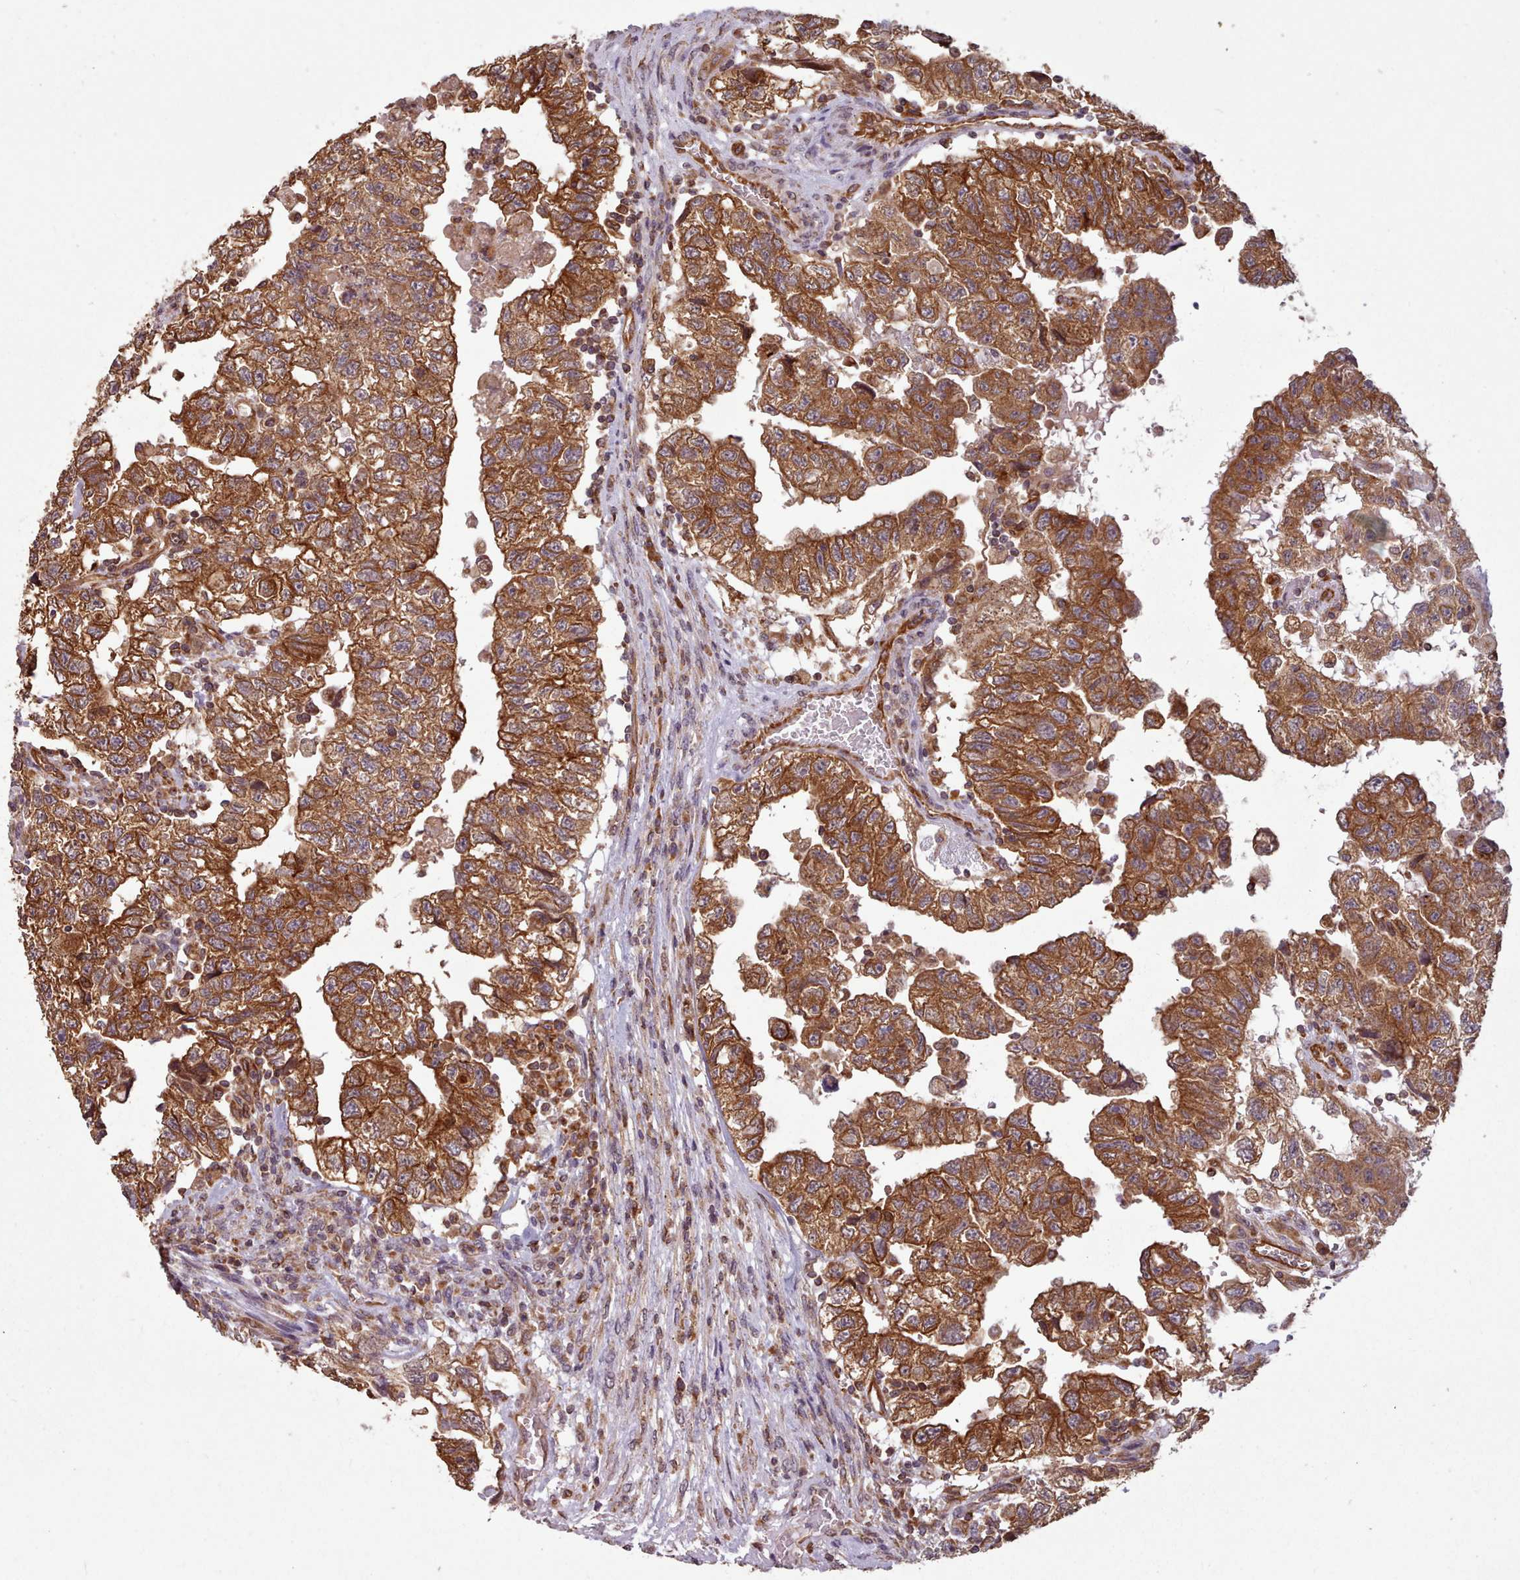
{"staining": {"intensity": "strong", "quantity": ">75%", "location": "cytoplasmic/membranous"}, "tissue": "testis cancer", "cell_type": "Tumor cells", "image_type": "cancer", "snomed": [{"axis": "morphology", "description": "Carcinoma, Embryonal, NOS"}, {"axis": "topography", "description": "Testis"}], "caption": "Embryonal carcinoma (testis) tissue displays strong cytoplasmic/membranous positivity in approximately >75% of tumor cells, visualized by immunohistochemistry.", "gene": "CRYBG1", "patient": {"sex": "male", "age": 36}}